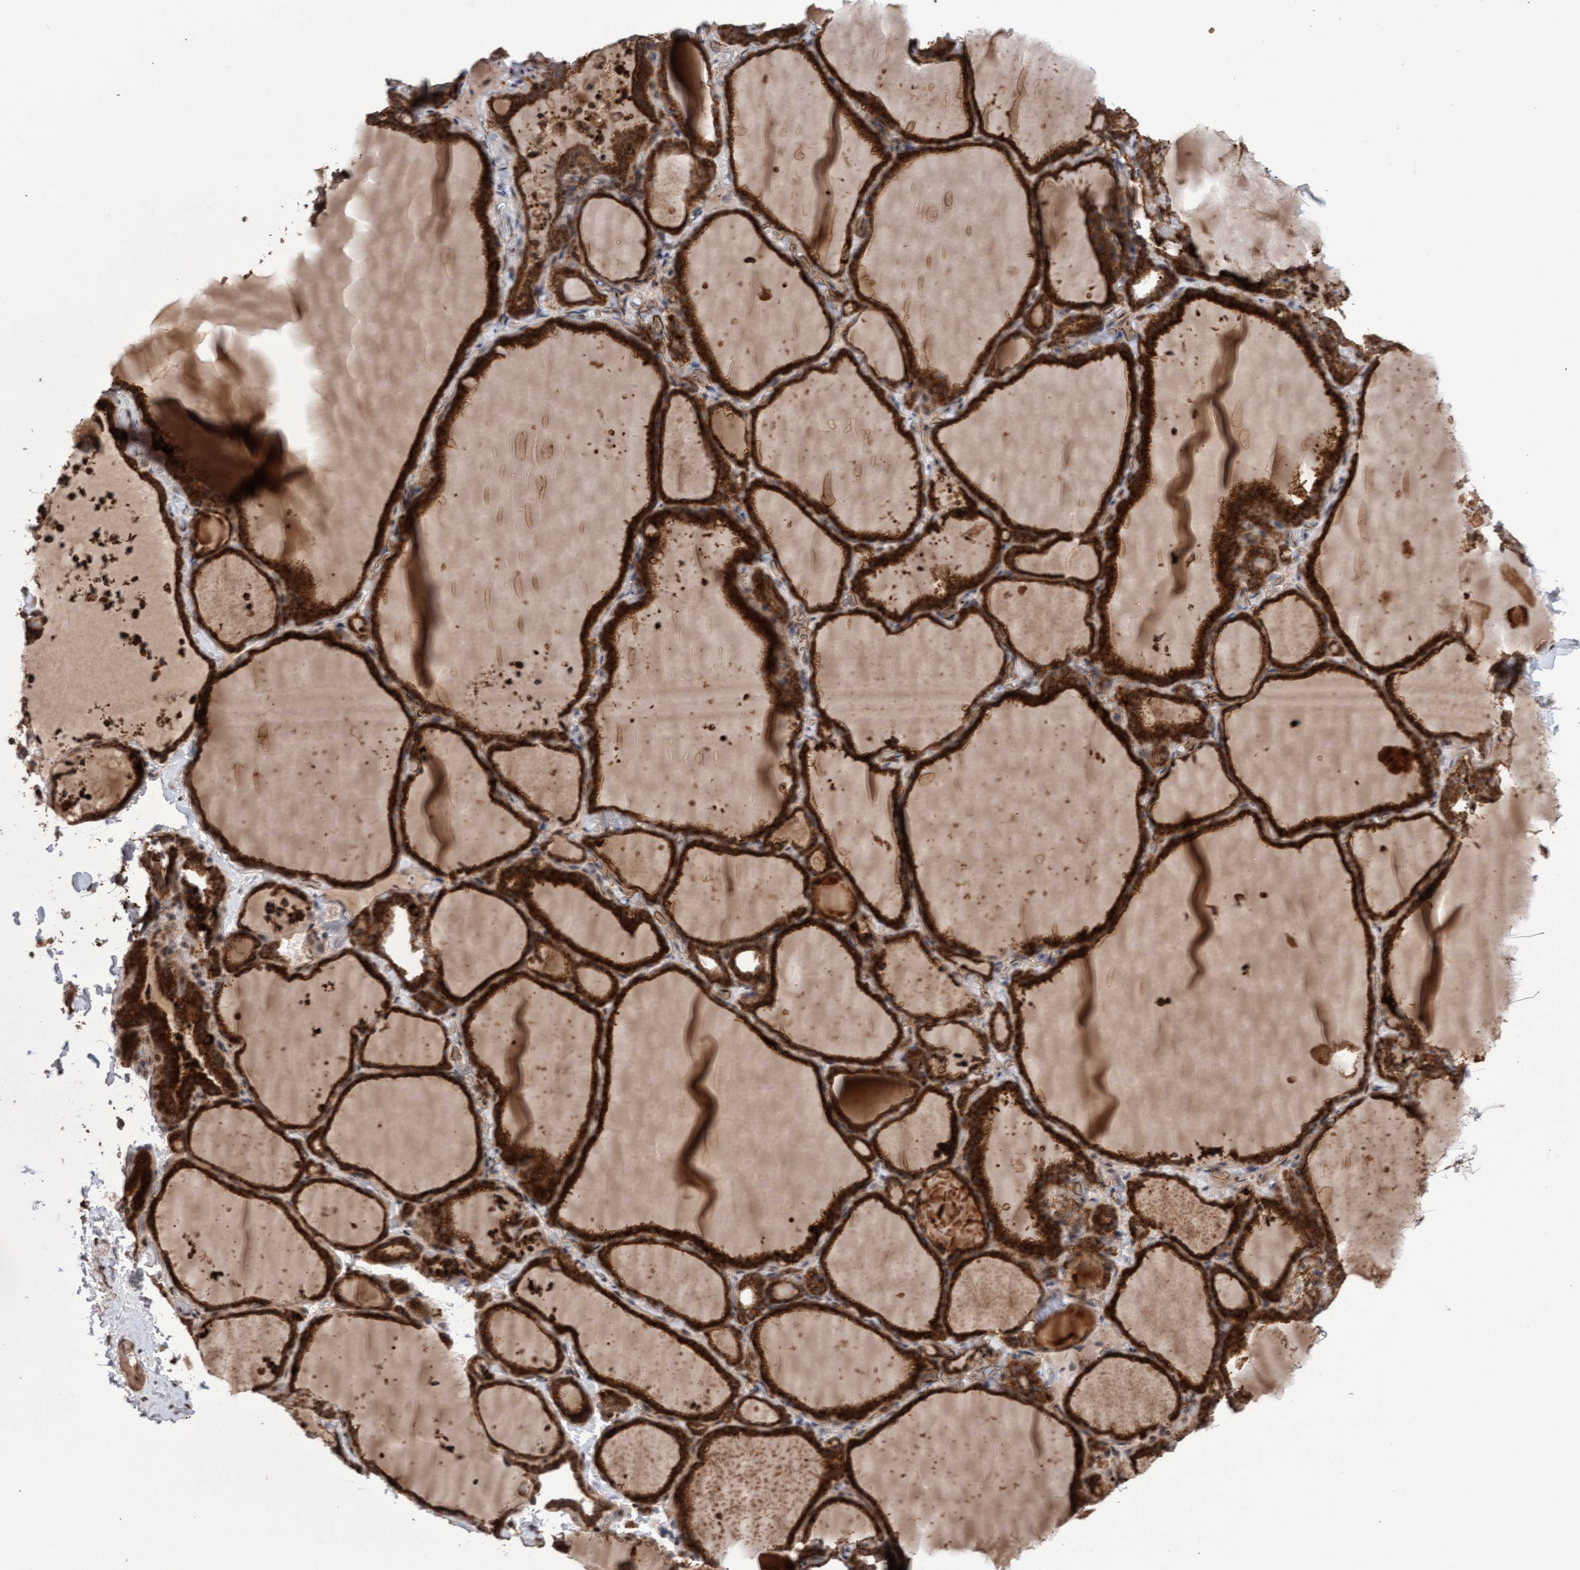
{"staining": {"intensity": "strong", "quantity": ">75%", "location": "cytoplasmic/membranous"}, "tissue": "thyroid gland", "cell_type": "Glandular cells", "image_type": "normal", "snomed": [{"axis": "morphology", "description": "Normal tissue, NOS"}, {"axis": "topography", "description": "Thyroid gland"}], "caption": "A high-resolution image shows IHC staining of unremarkable thyroid gland, which demonstrates strong cytoplasmic/membranous expression in approximately >75% of glandular cells.", "gene": "PECR", "patient": {"sex": "female", "age": 22}}